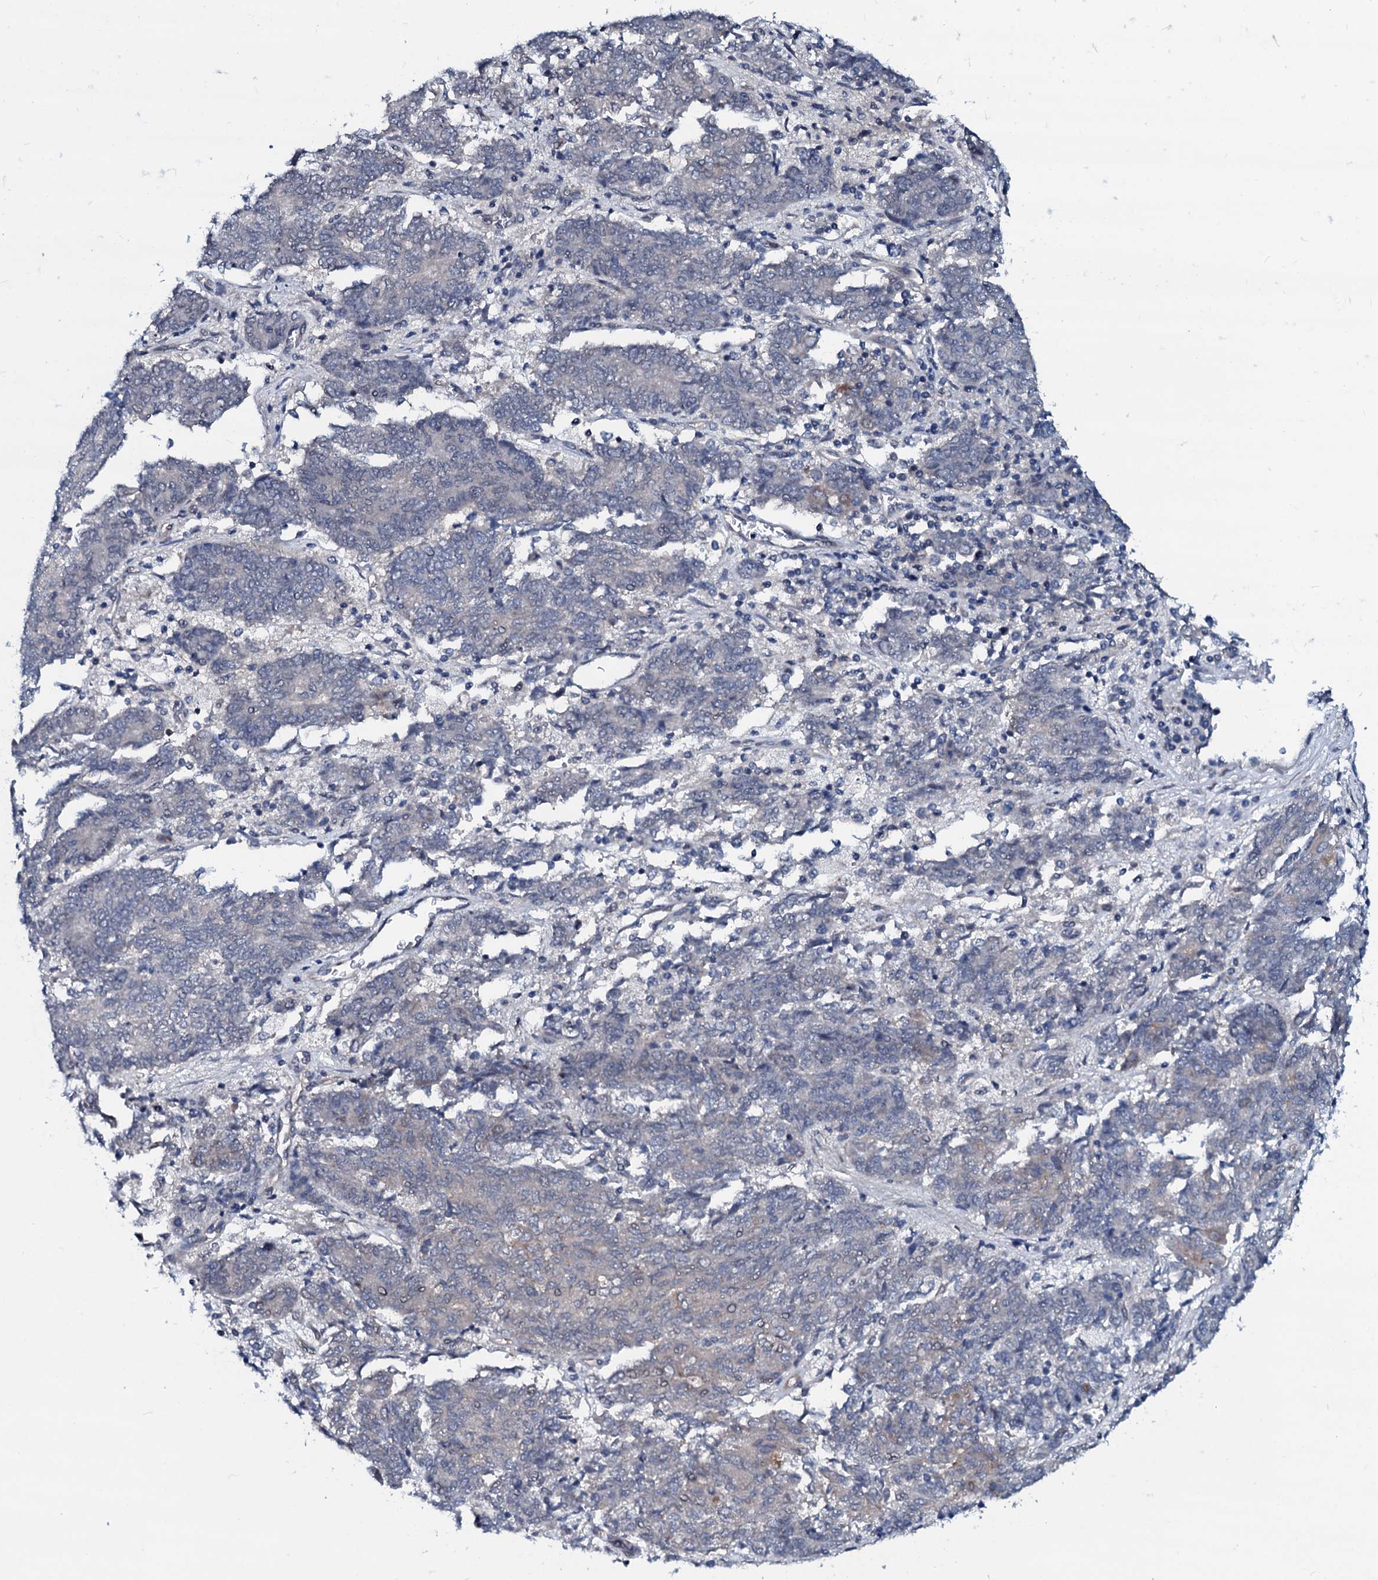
{"staining": {"intensity": "negative", "quantity": "none", "location": "none"}, "tissue": "endometrial cancer", "cell_type": "Tumor cells", "image_type": "cancer", "snomed": [{"axis": "morphology", "description": "Adenocarcinoma, NOS"}, {"axis": "topography", "description": "Endometrium"}], "caption": "A high-resolution image shows immunohistochemistry (IHC) staining of endometrial cancer (adenocarcinoma), which demonstrates no significant expression in tumor cells. (DAB (3,3'-diaminobenzidine) IHC with hematoxylin counter stain).", "gene": "OGFOD2", "patient": {"sex": "female", "age": 80}}